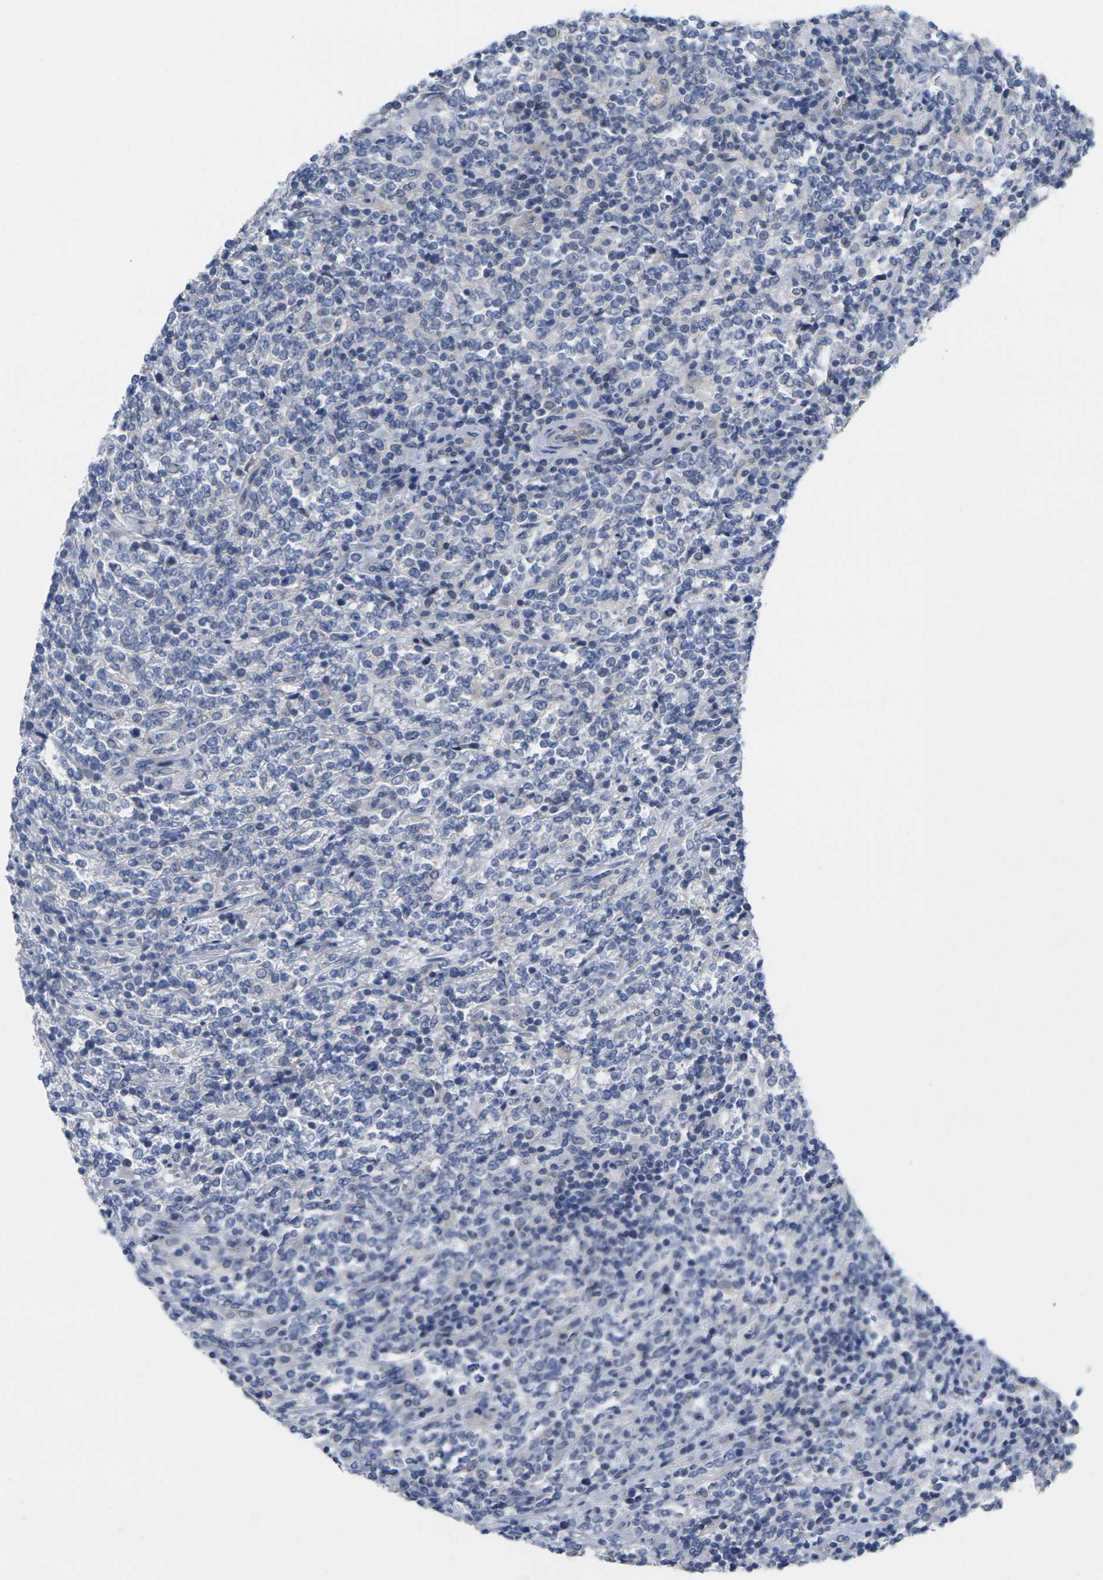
{"staining": {"intensity": "negative", "quantity": "none", "location": "none"}, "tissue": "lymphoma", "cell_type": "Tumor cells", "image_type": "cancer", "snomed": [{"axis": "morphology", "description": "Malignant lymphoma, non-Hodgkin's type, High grade"}, {"axis": "topography", "description": "Soft tissue"}], "caption": "Immunohistochemical staining of lymphoma displays no significant positivity in tumor cells.", "gene": "TNNI3", "patient": {"sex": "male", "age": 18}}